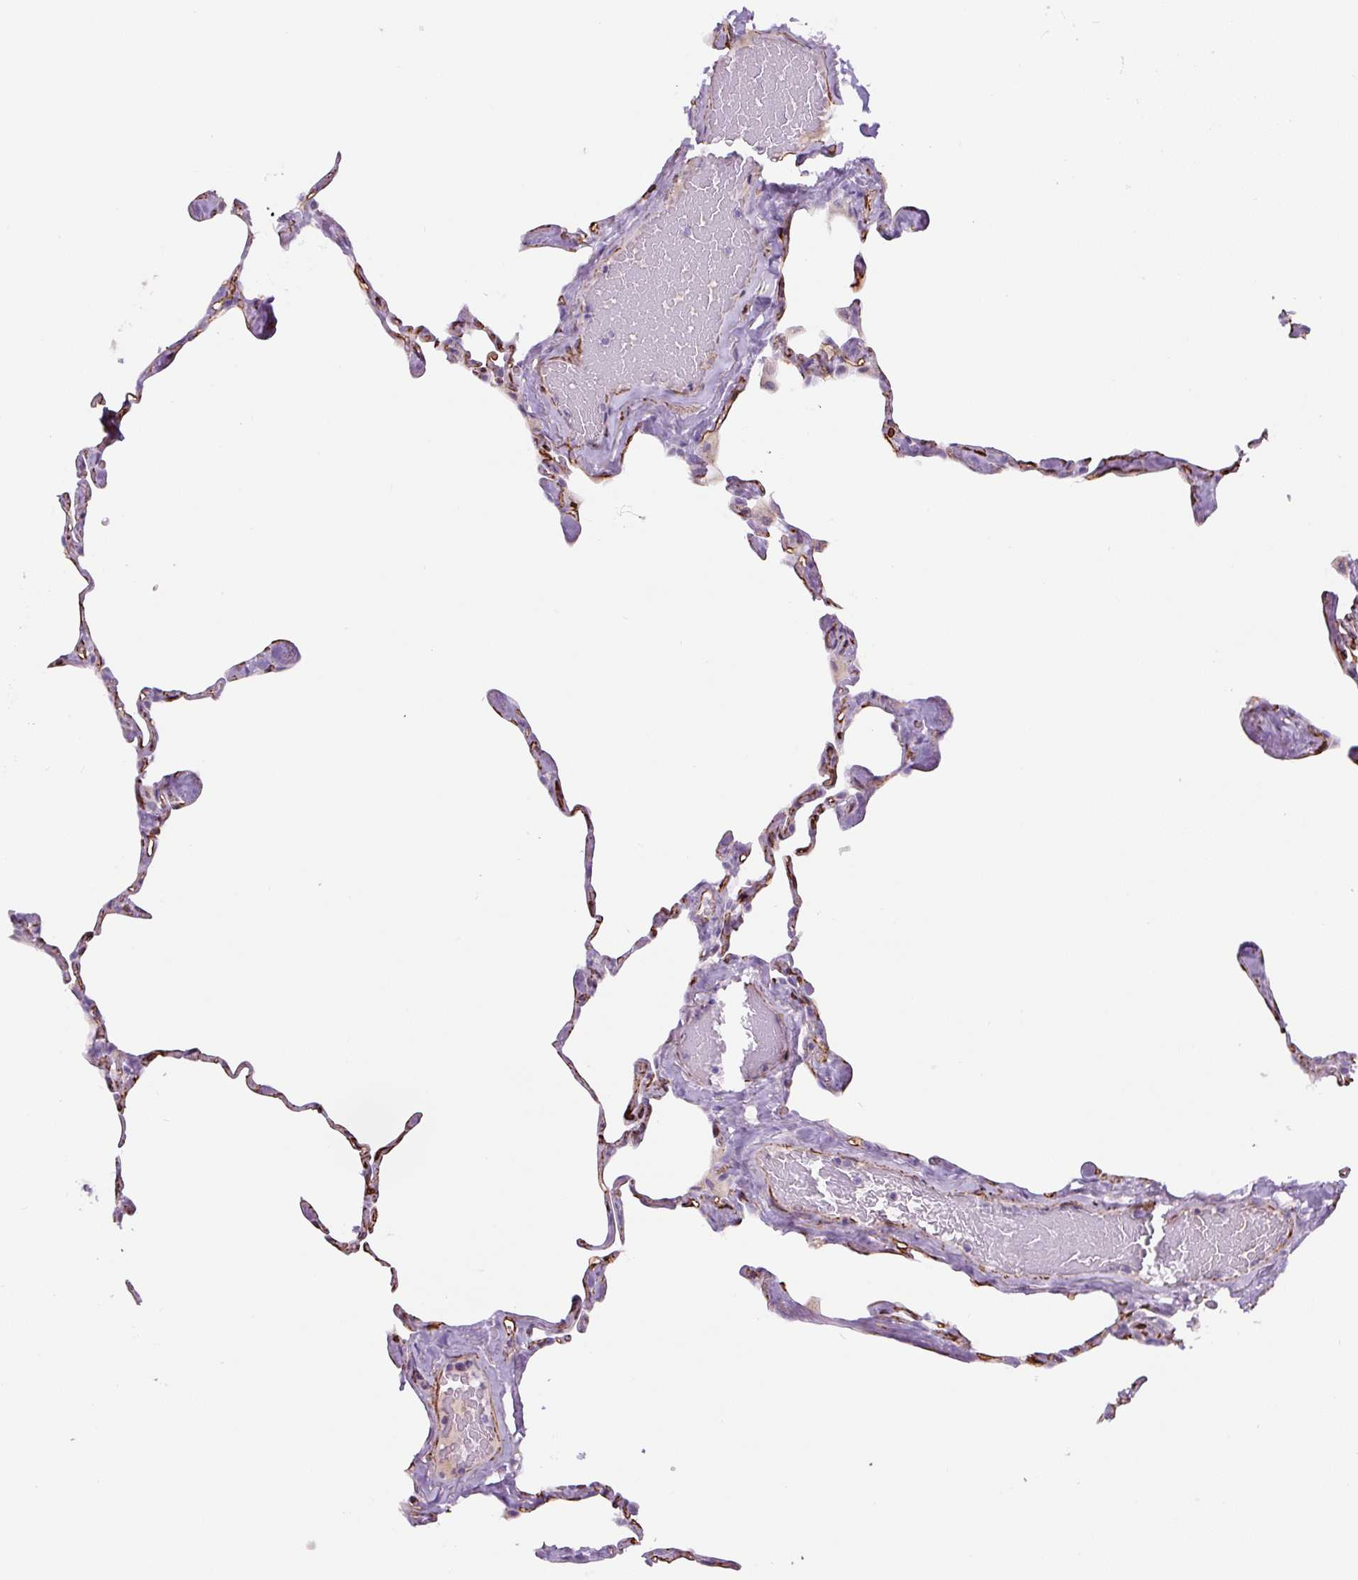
{"staining": {"intensity": "negative", "quantity": "none", "location": "none"}, "tissue": "lung", "cell_type": "Alveolar cells", "image_type": "normal", "snomed": [{"axis": "morphology", "description": "Normal tissue, NOS"}, {"axis": "topography", "description": "Lung"}], "caption": "IHC image of benign lung: human lung stained with DAB (3,3'-diaminobenzidine) exhibits no significant protein expression in alveolar cells.", "gene": "NES", "patient": {"sex": "male", "age": 65}}